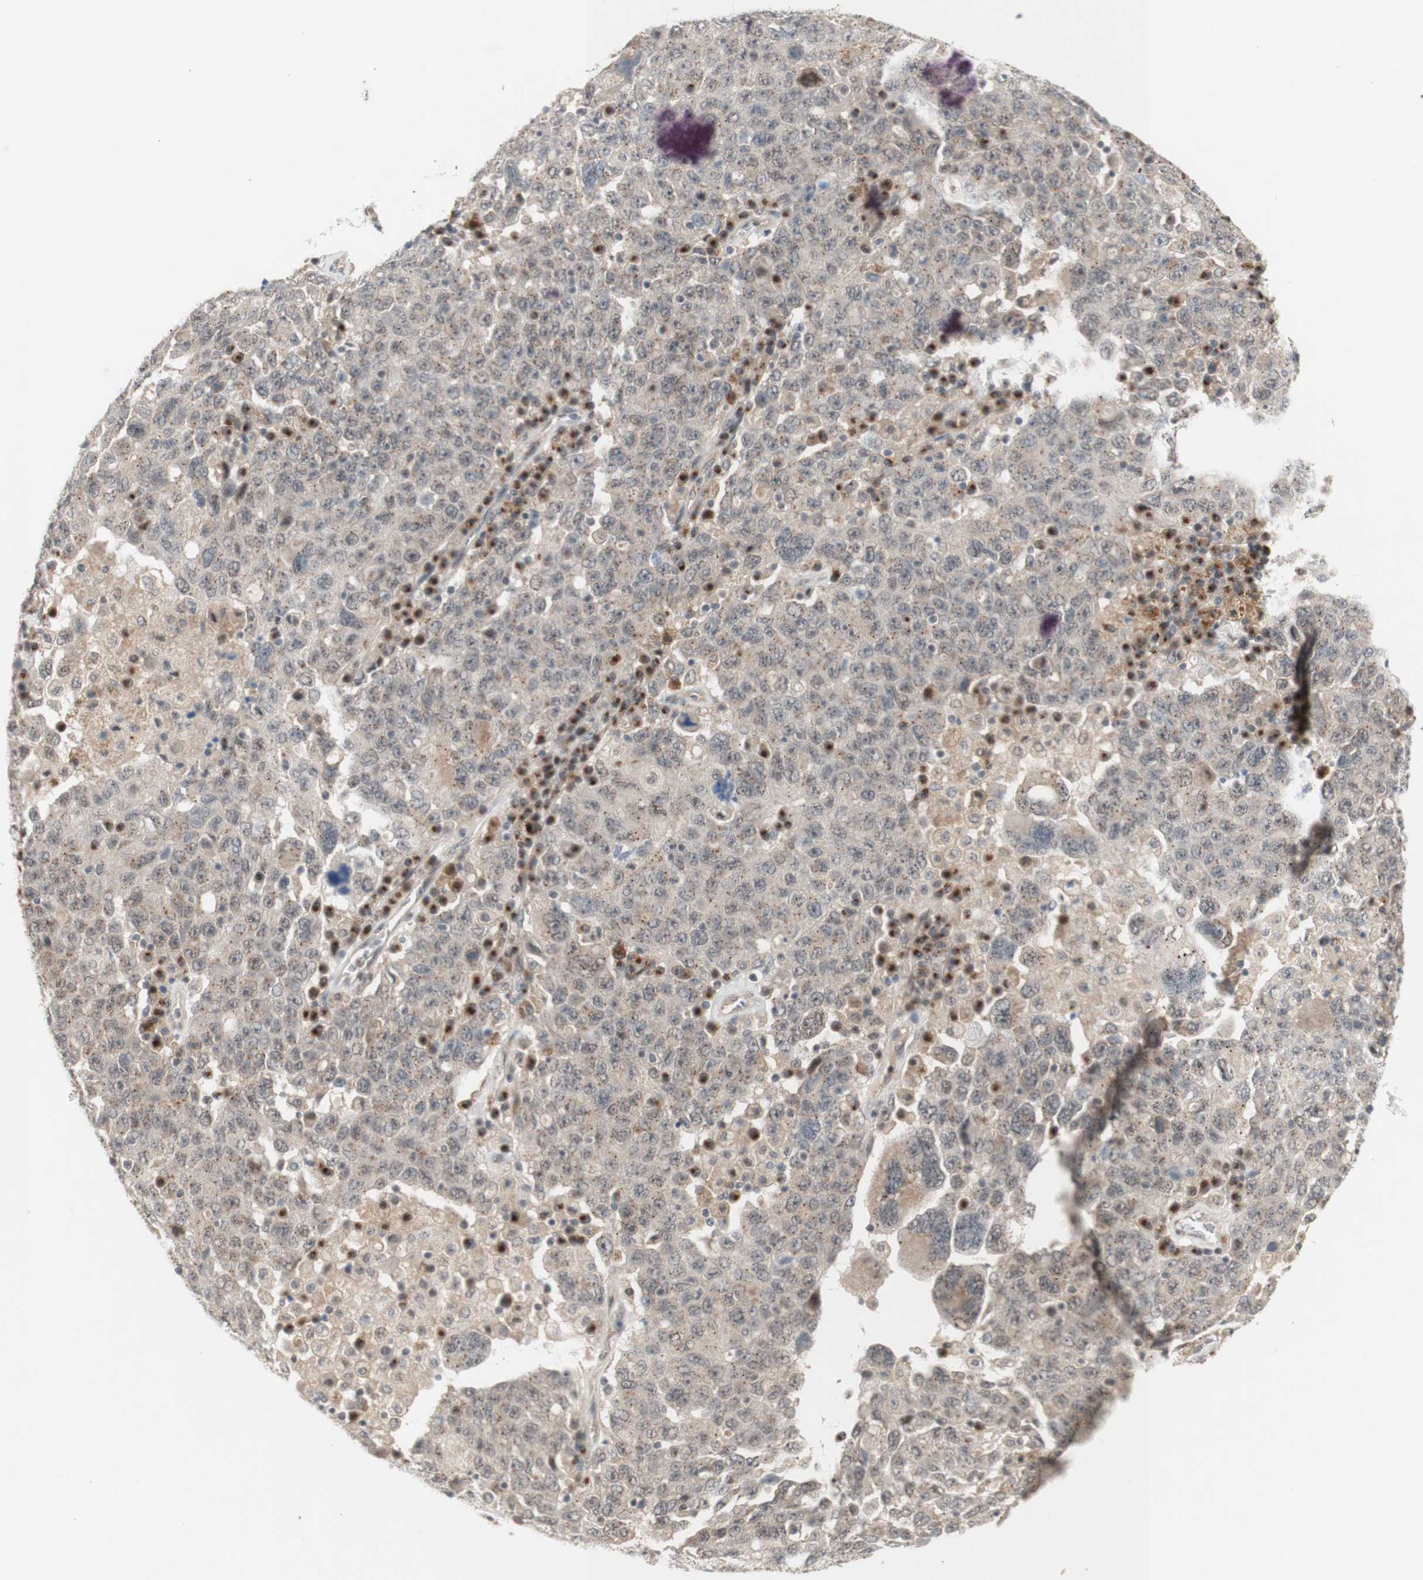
{"staining": {"intensity": "weak", "quantity": ">75%", "location": "cytoplasmic/membranous"}, "tissue": "ovarian cancer", "cell_type": "Tumor cells", "image_type": "cancer", "snomed": [{"axis": "morphology", "description": "Carcinoma, endometroid"}, {"axis": "topography", "description": "Ovary"}], "caption": "Immunohistochemistry photomicrograph of neoplastic tissue: ovarian cancer (endometroid carcinoma) stained using immunohistochemistry exhibits low levels of weak protein expression localized specifically in the cytoplasmic/membranous of tumor cells, appearing as a cytoplasmic/membranous brown color.", "gene": "CYLD", "patient": {"sex": "female", "age": 62}}